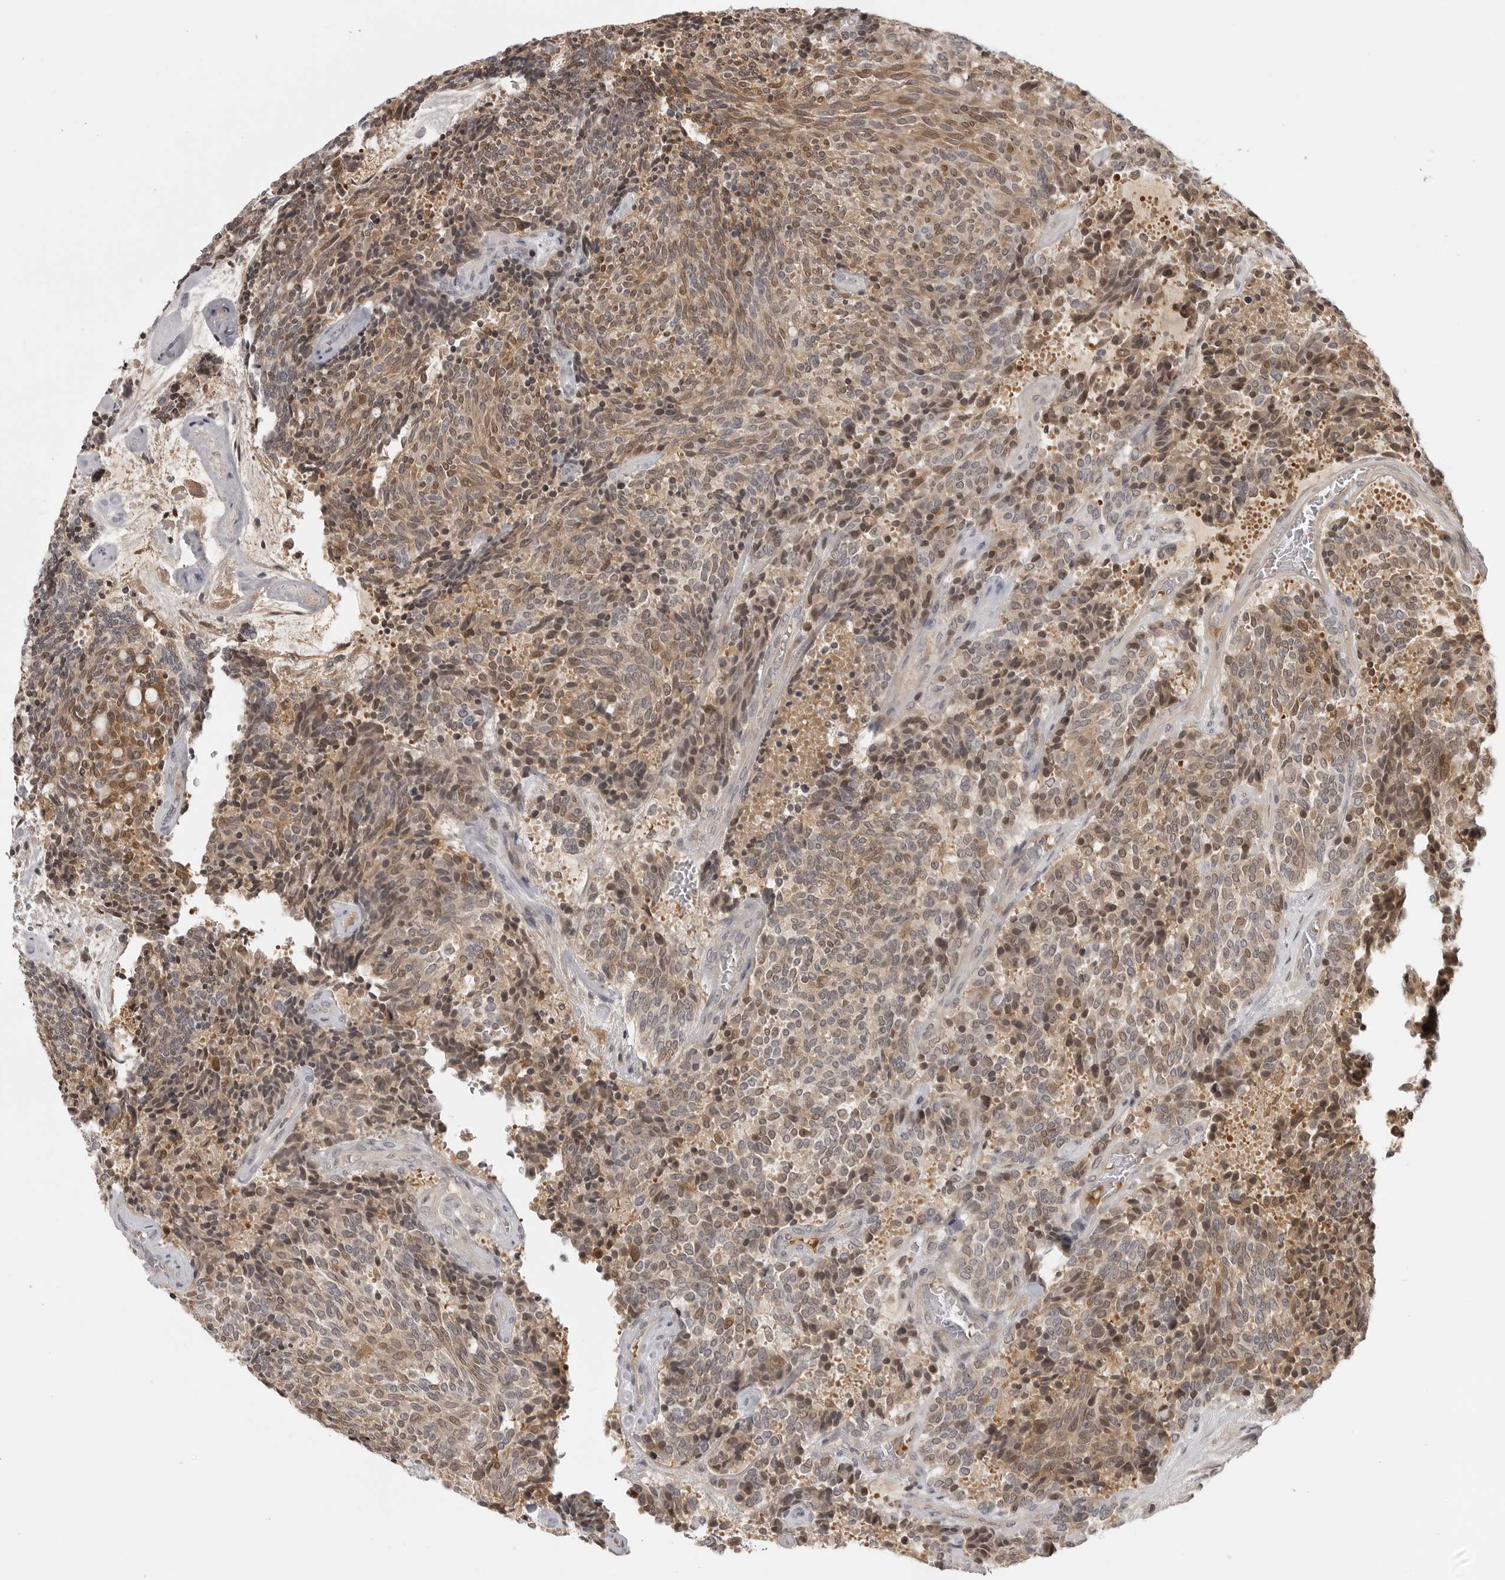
{"staining": {"intensity": "moderate", "quantity": ">75%", "location": "cytoplasmic/membranous,nuclear"}, "tissue": "carcinoid", "cell_type": "Tumor cells", "image_type": "cancer", "snomed": [{"axis": "morphology", "description": "Carcinoid, malignant, NOS"}, {"axis": "topography", "description": "Pancreas"}], "caption": "This histopathology image reveals immunohistochemistry staining of human malignant carcinoid, with medium moderate cytoplasmic/membranous and nuclear positivity in approximately >75% of tumor cells.", "gene": "CTIF", "patient": {"sex": "female", "age": 54}}